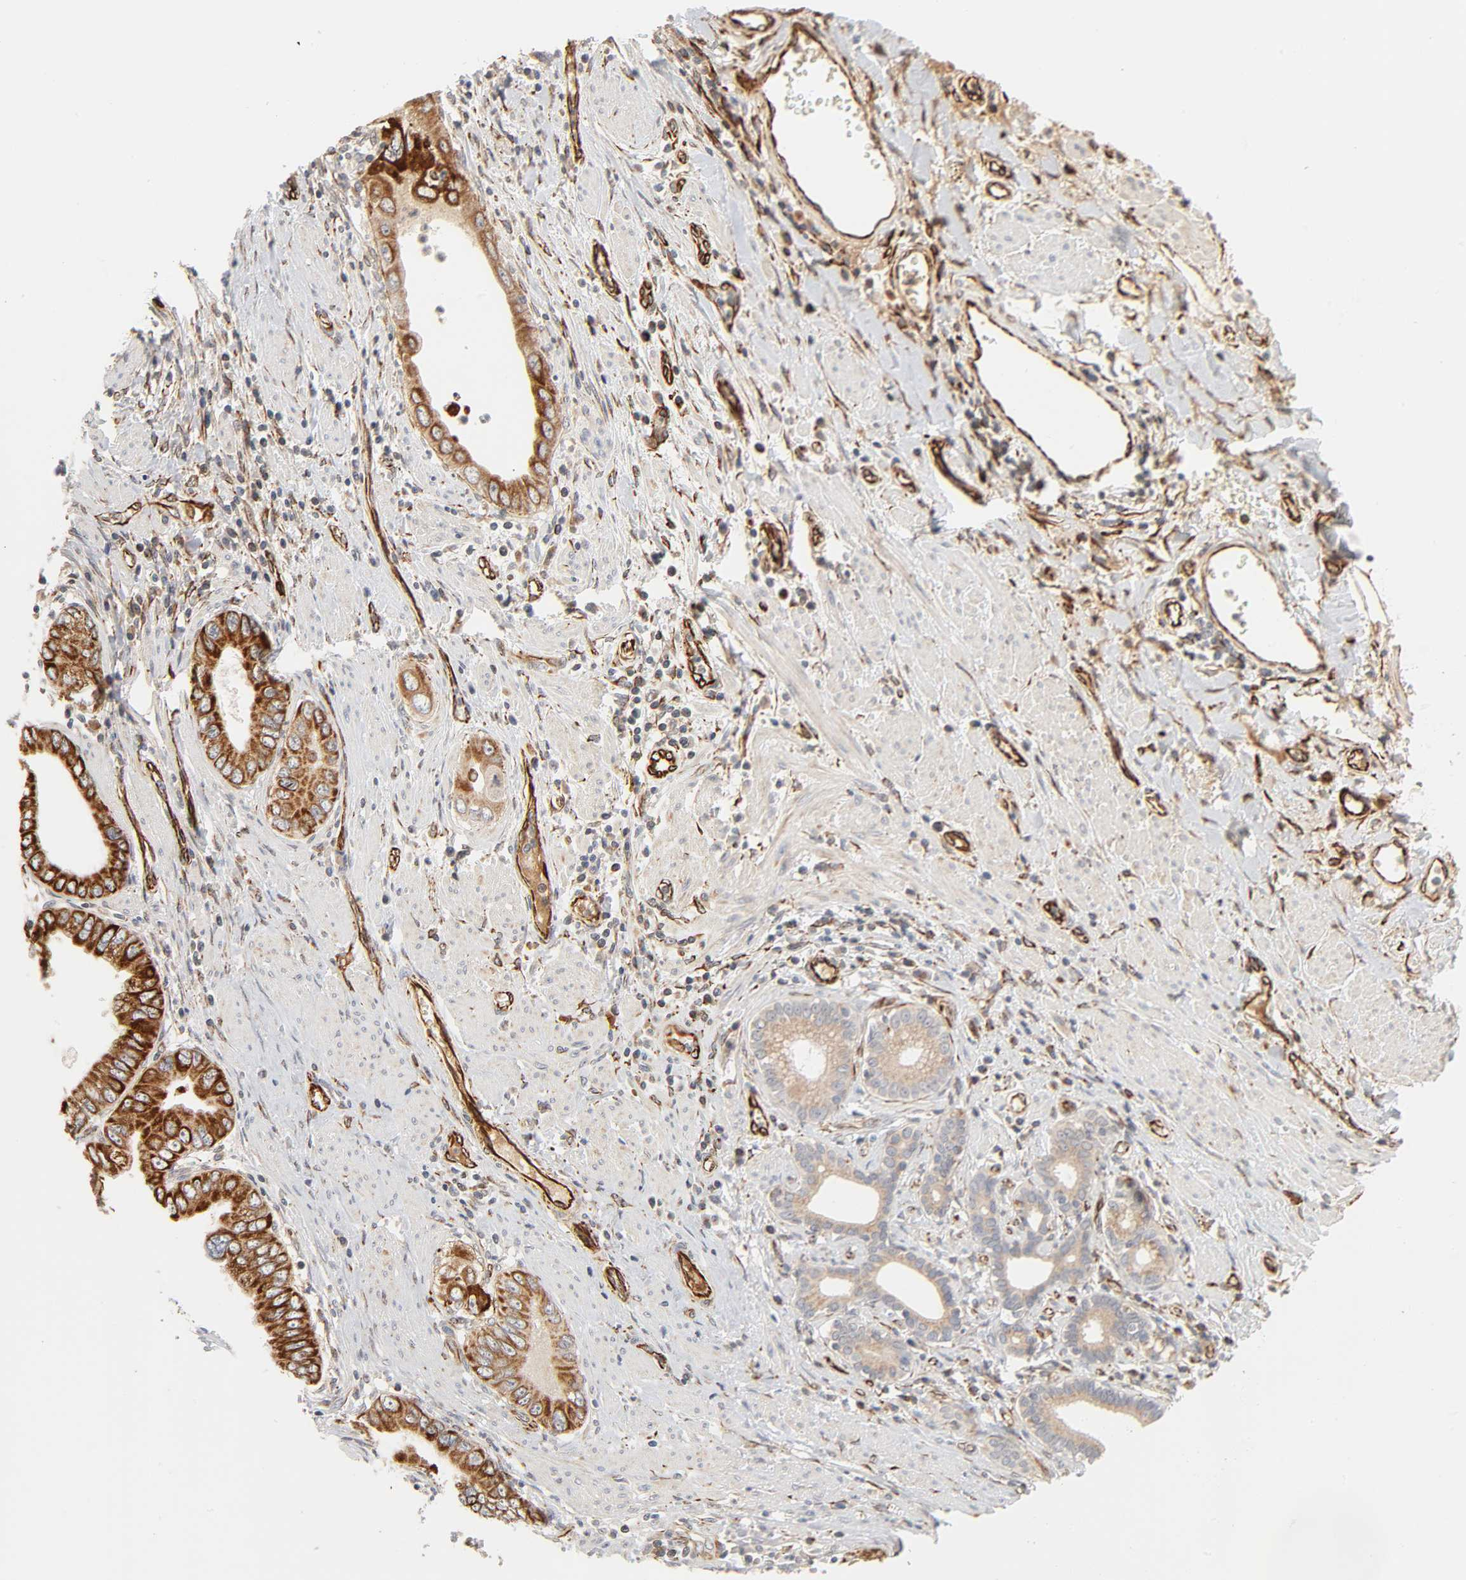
{"staining": {"intensity": "strong", "quantity": ">75%", "location": "cytoplasmic/membranous"}, "tissue": "pancreatic cancer", "cell_type": "Tumor cells", "image_type": "cancer", "snomed": [{"axis": "morphology", "description": "Normal tissue, NOS"}, {"axis": "topography", "description": "Lymph node"}], "caption": "Immunohistochemistry image of human pancreatic cancer stained for a protein (brown), which reveals high levels of strong cytoplasmic/membranous expression in approximately >75% of tumor cells.", "gene": "REEP6", "patient": {"sex": "male", "age": 50}}